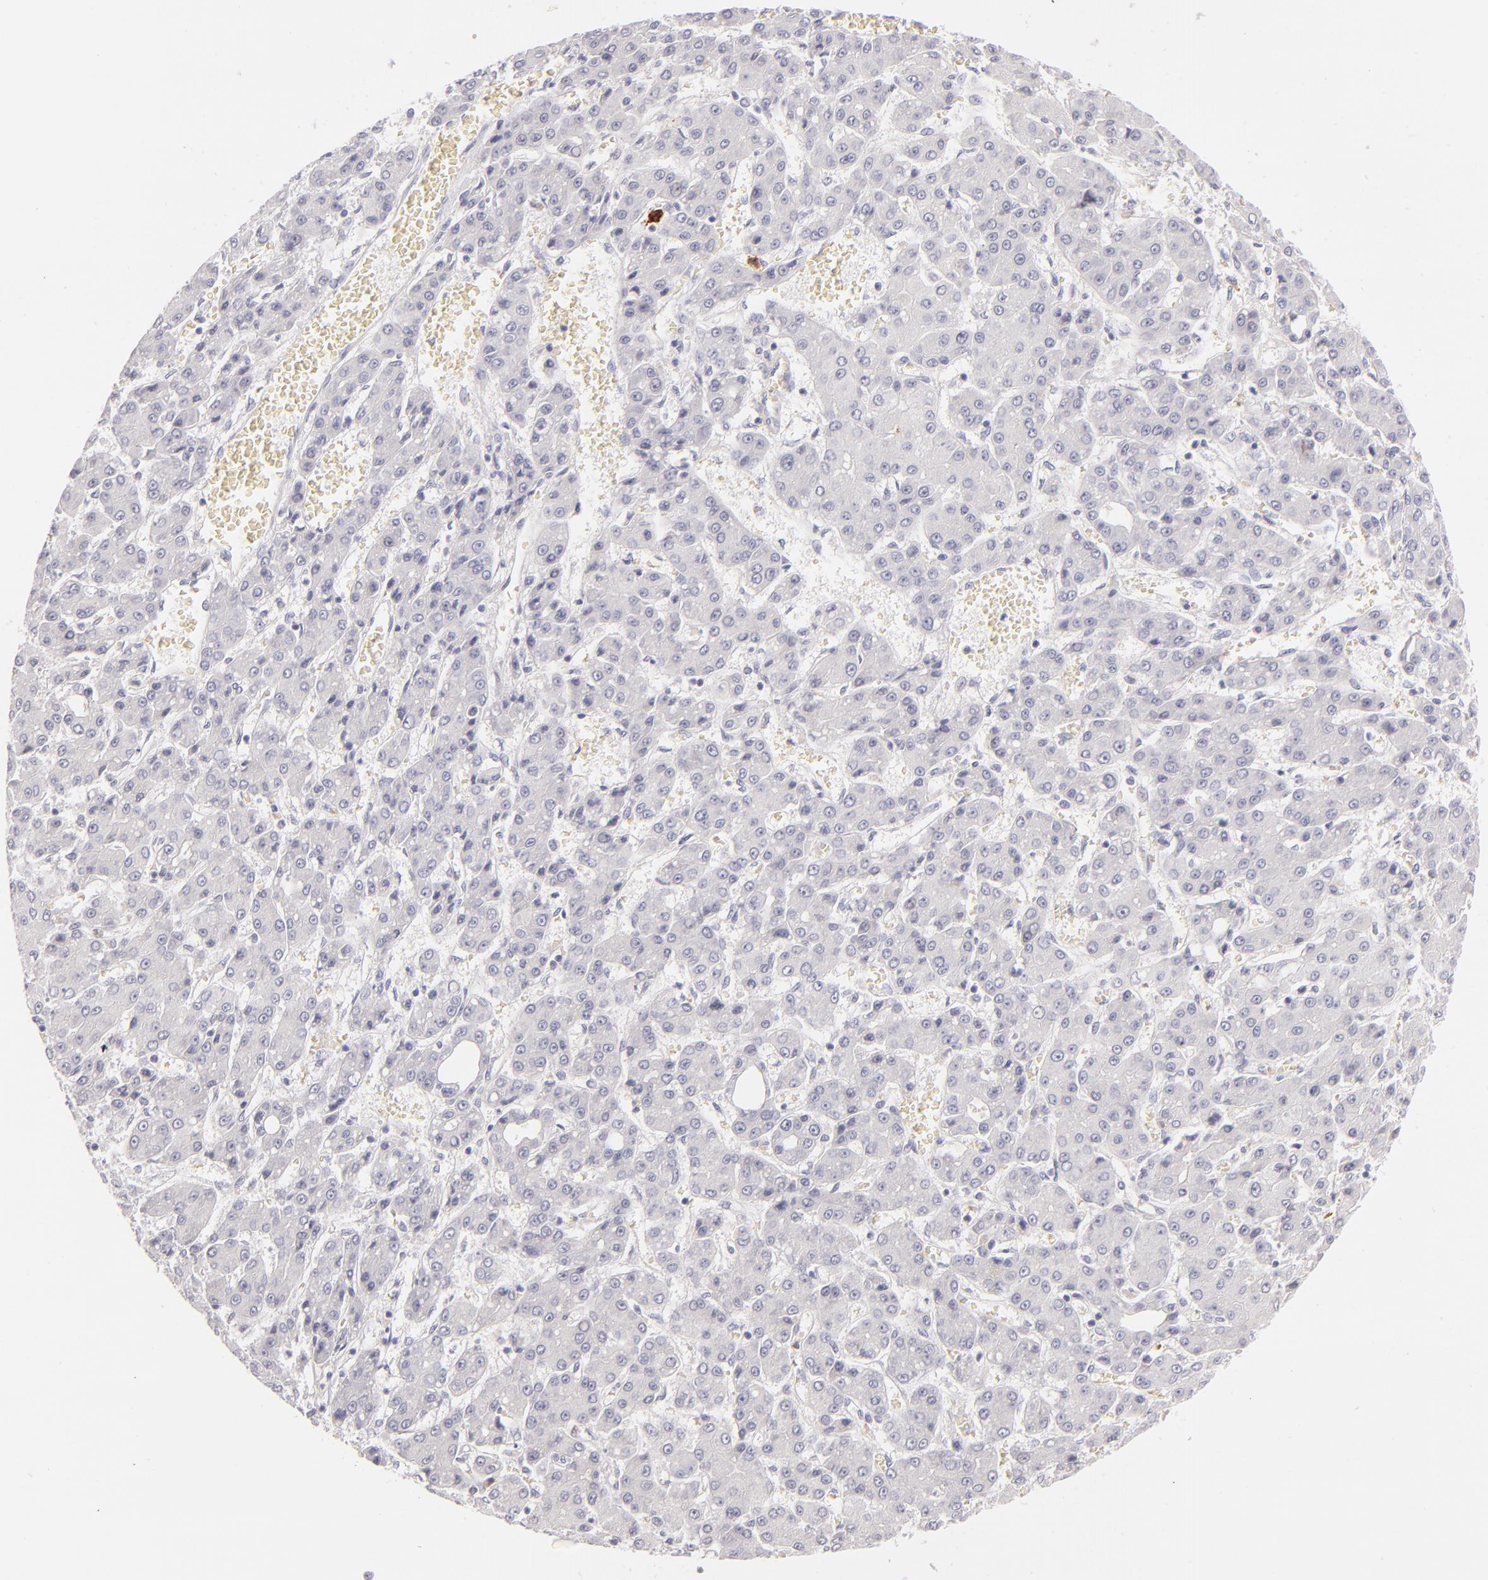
{"staining": {"intensity": "negative", "quantity": "none", "location": "none"}, "tissue": "liver cancer", "cell_type": "Tumor cells", "image_type": "cancer", "snomed": [{"axis": "morphology", "description": "Carcinoma, Hepatocellular, NOS"}, {"axis": "topography", "description": "Liver"}], "caption": "High magnification brightfield microscopy of liver cancer stained with DAB (3,3'-diaminobenzidine) (brown) and counterstained with hematoxylin (blue): tumor cells show no significant staining. The staining is performed using DAB brown chromogen with nuclei counter-stained in using hematoxylin.", "gene": "CD207", "patient": {"sex": "male", "age": 69}}